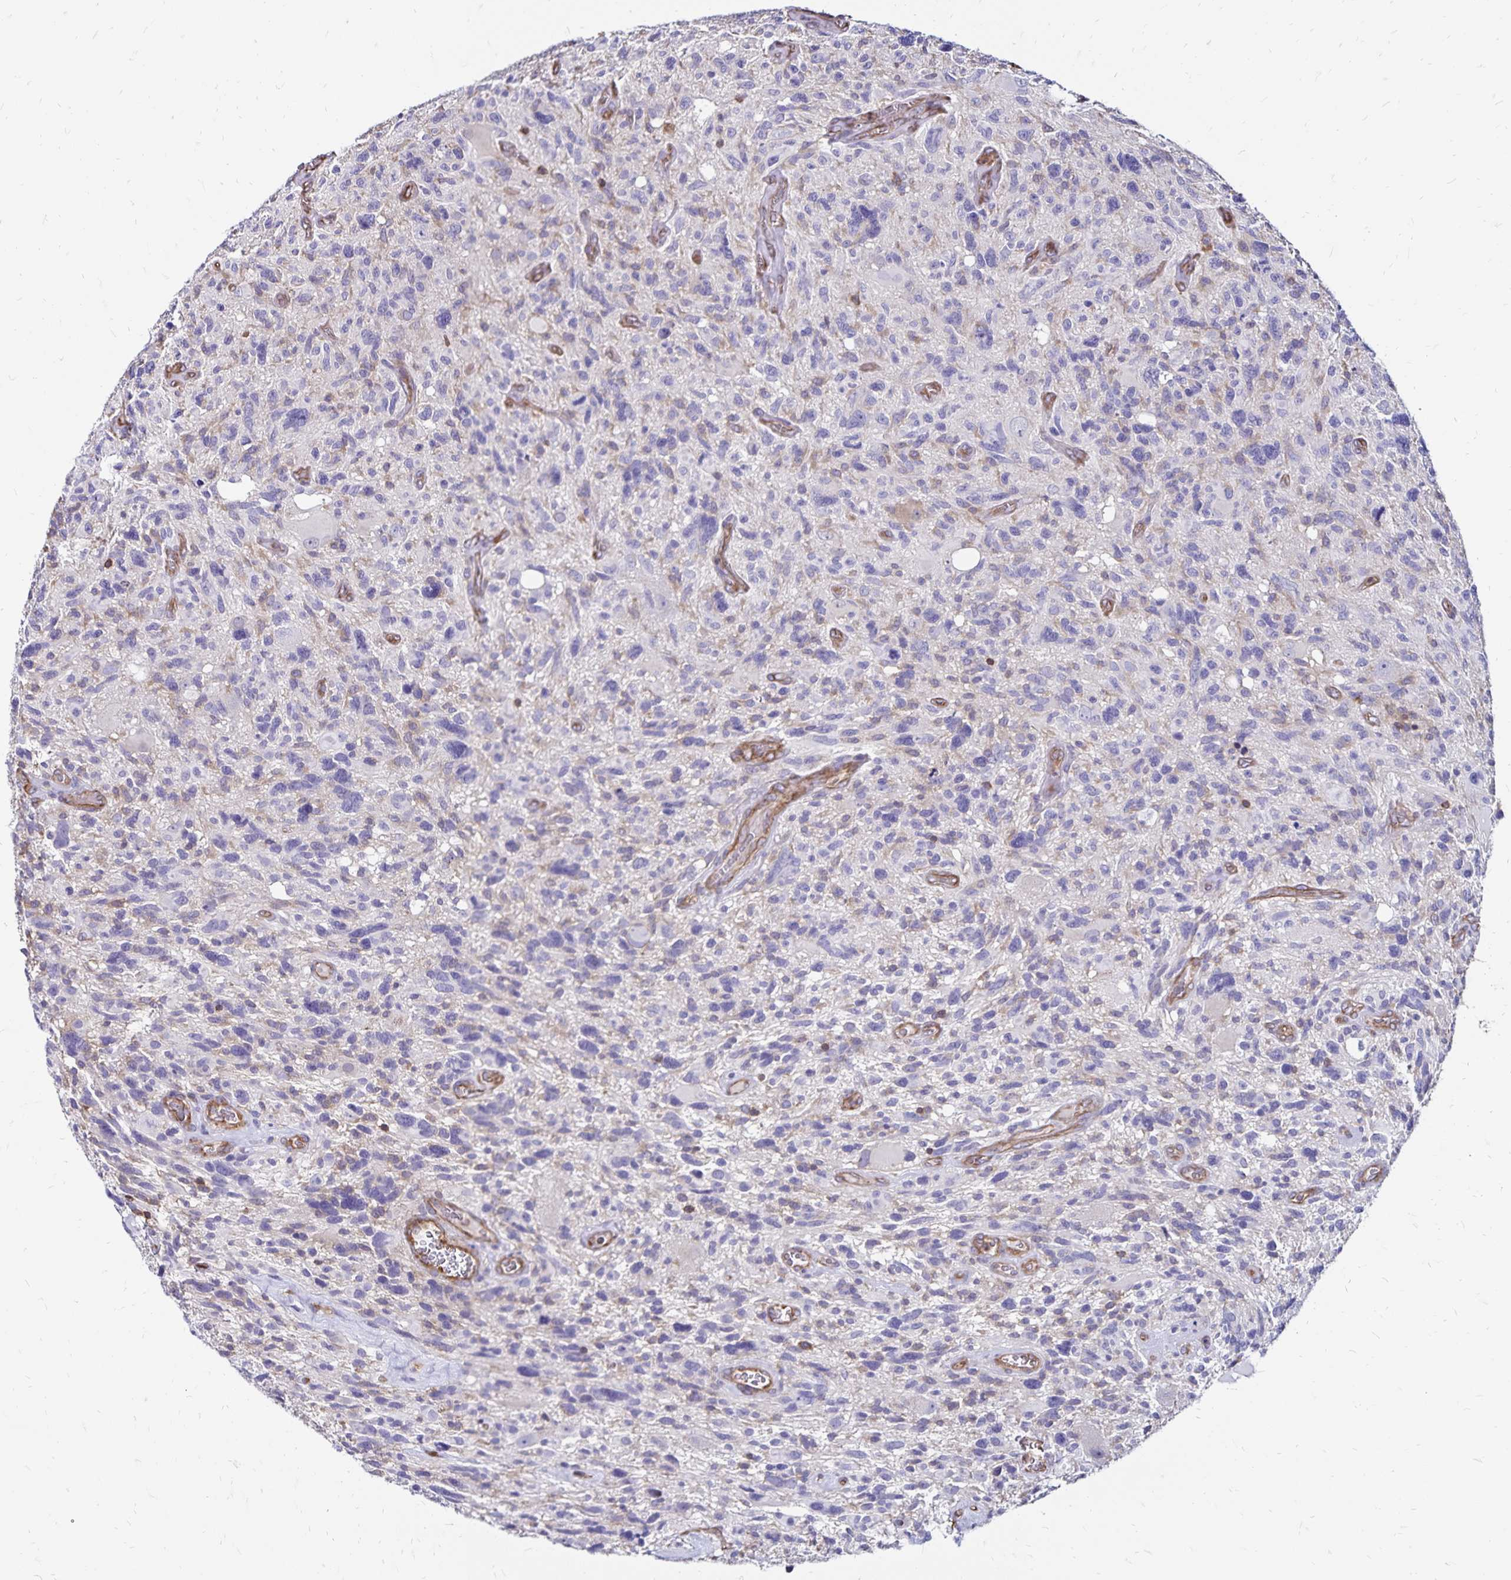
{"staining": {"intensity": "negative", "quantity": "none", "location": "none"}, "tissue": "glioma", "cell_type": "Tumor cells", "image_type": "cancer", "snomed": [{"axis": "morphology", "description": "Glioma, malignant, High grade"}, {"axis": "topography", "description": "Brain"}], "caption": "Immunohistochemistry of human glioma shows no expression in tumor cells.", "gene": "RPRML", "patient": {"sex": "male", "age": 49}}